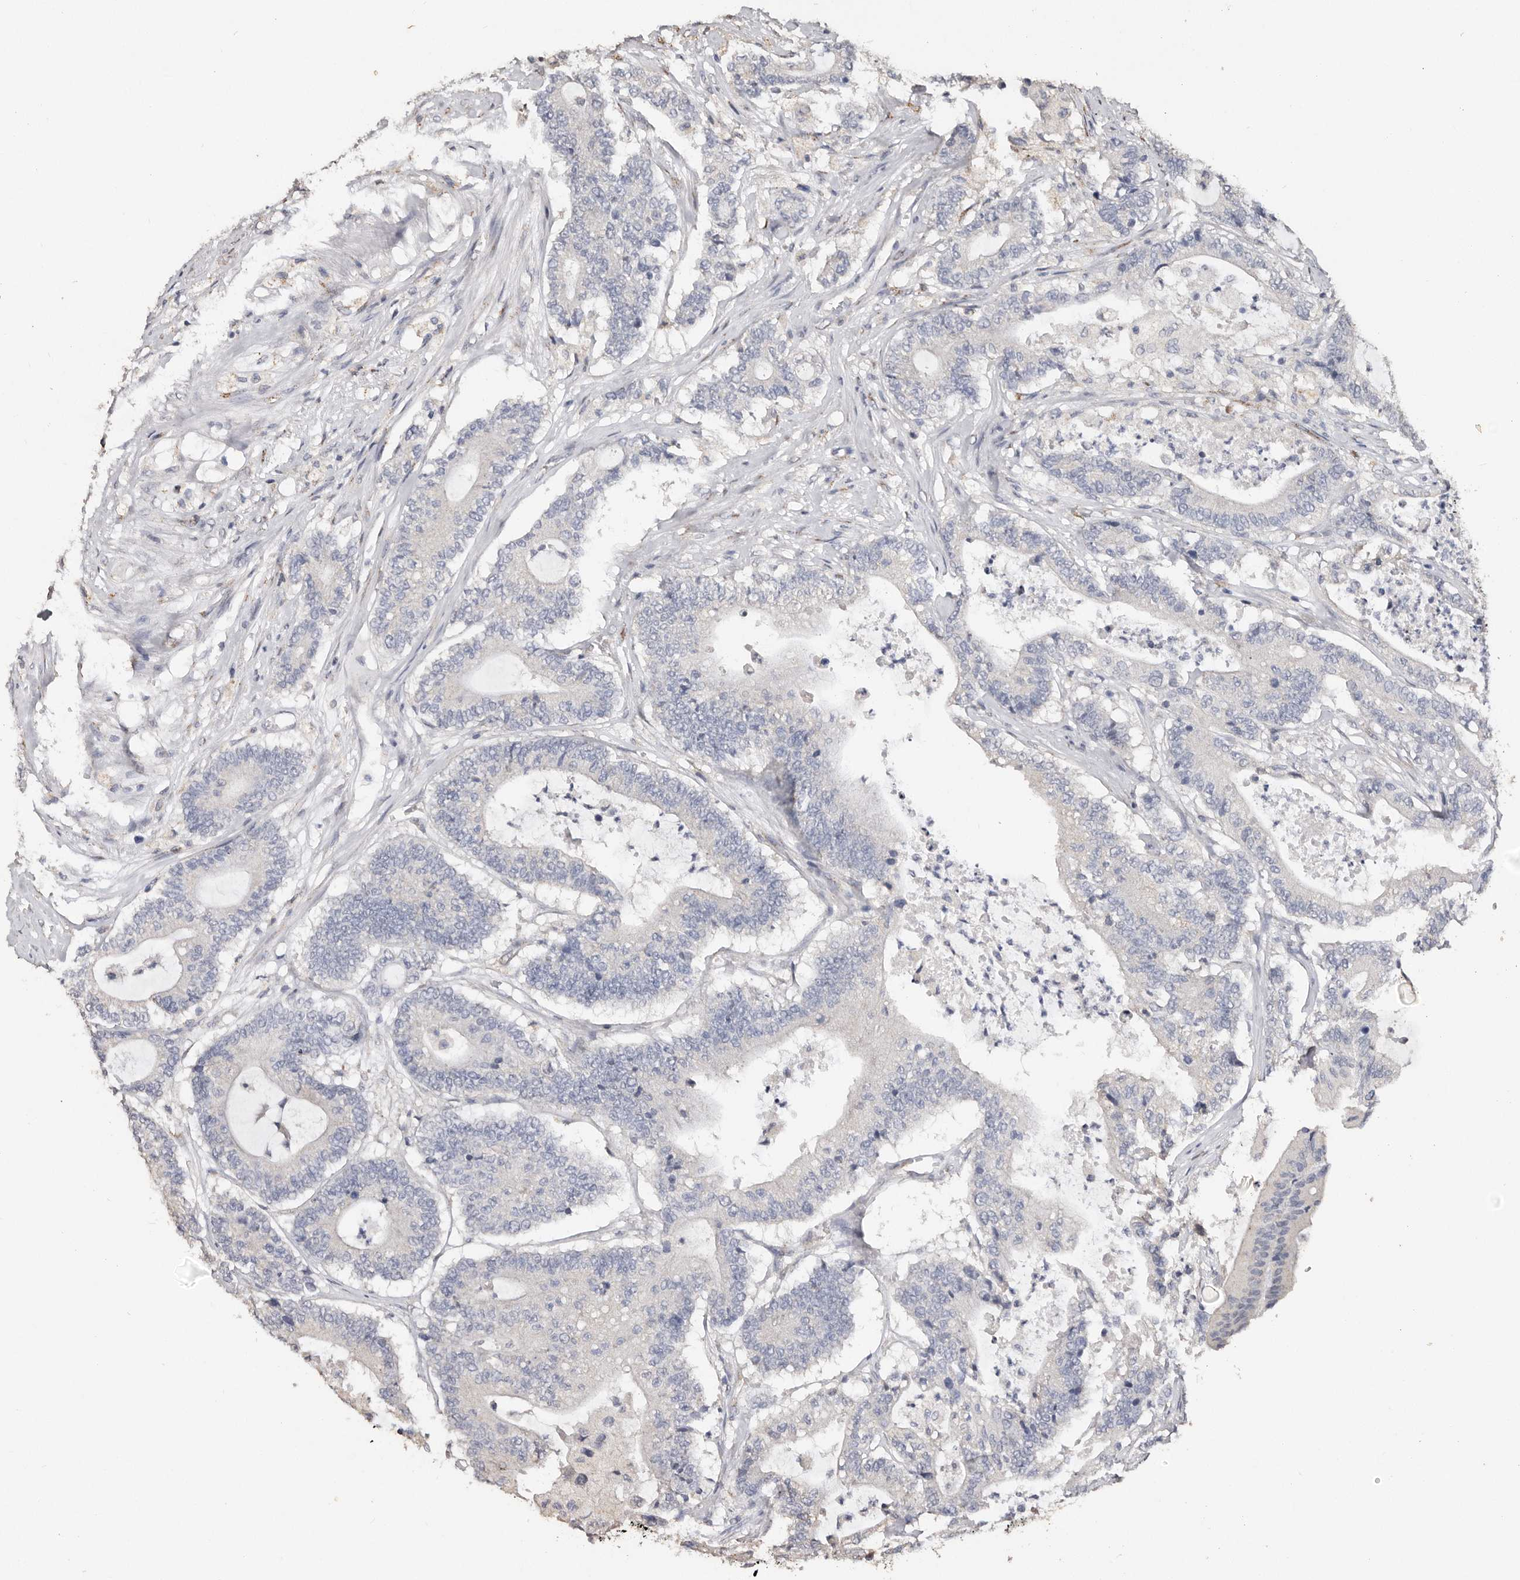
{"staining": {"intensity": "negative", "quantity": "none", "location": "none"}, "tissue": "colorectal cancer", "cell_type": "Tumor cells", "image_type": "cancer", "snomed": [{"axis": "morphology", "description": "Adenocarcinoma, NOS"}, {"axis": "topography", "description": "Colon"}], "caption": "High power microscopy photomicrograph of an immunohistochemistry (IHC) micrograph of colorectal adenocarcinoma, revealing no significant staining in tumor cells.", "gene": "LGALS7B", "patient": {"sex": "female", "age": 84}}